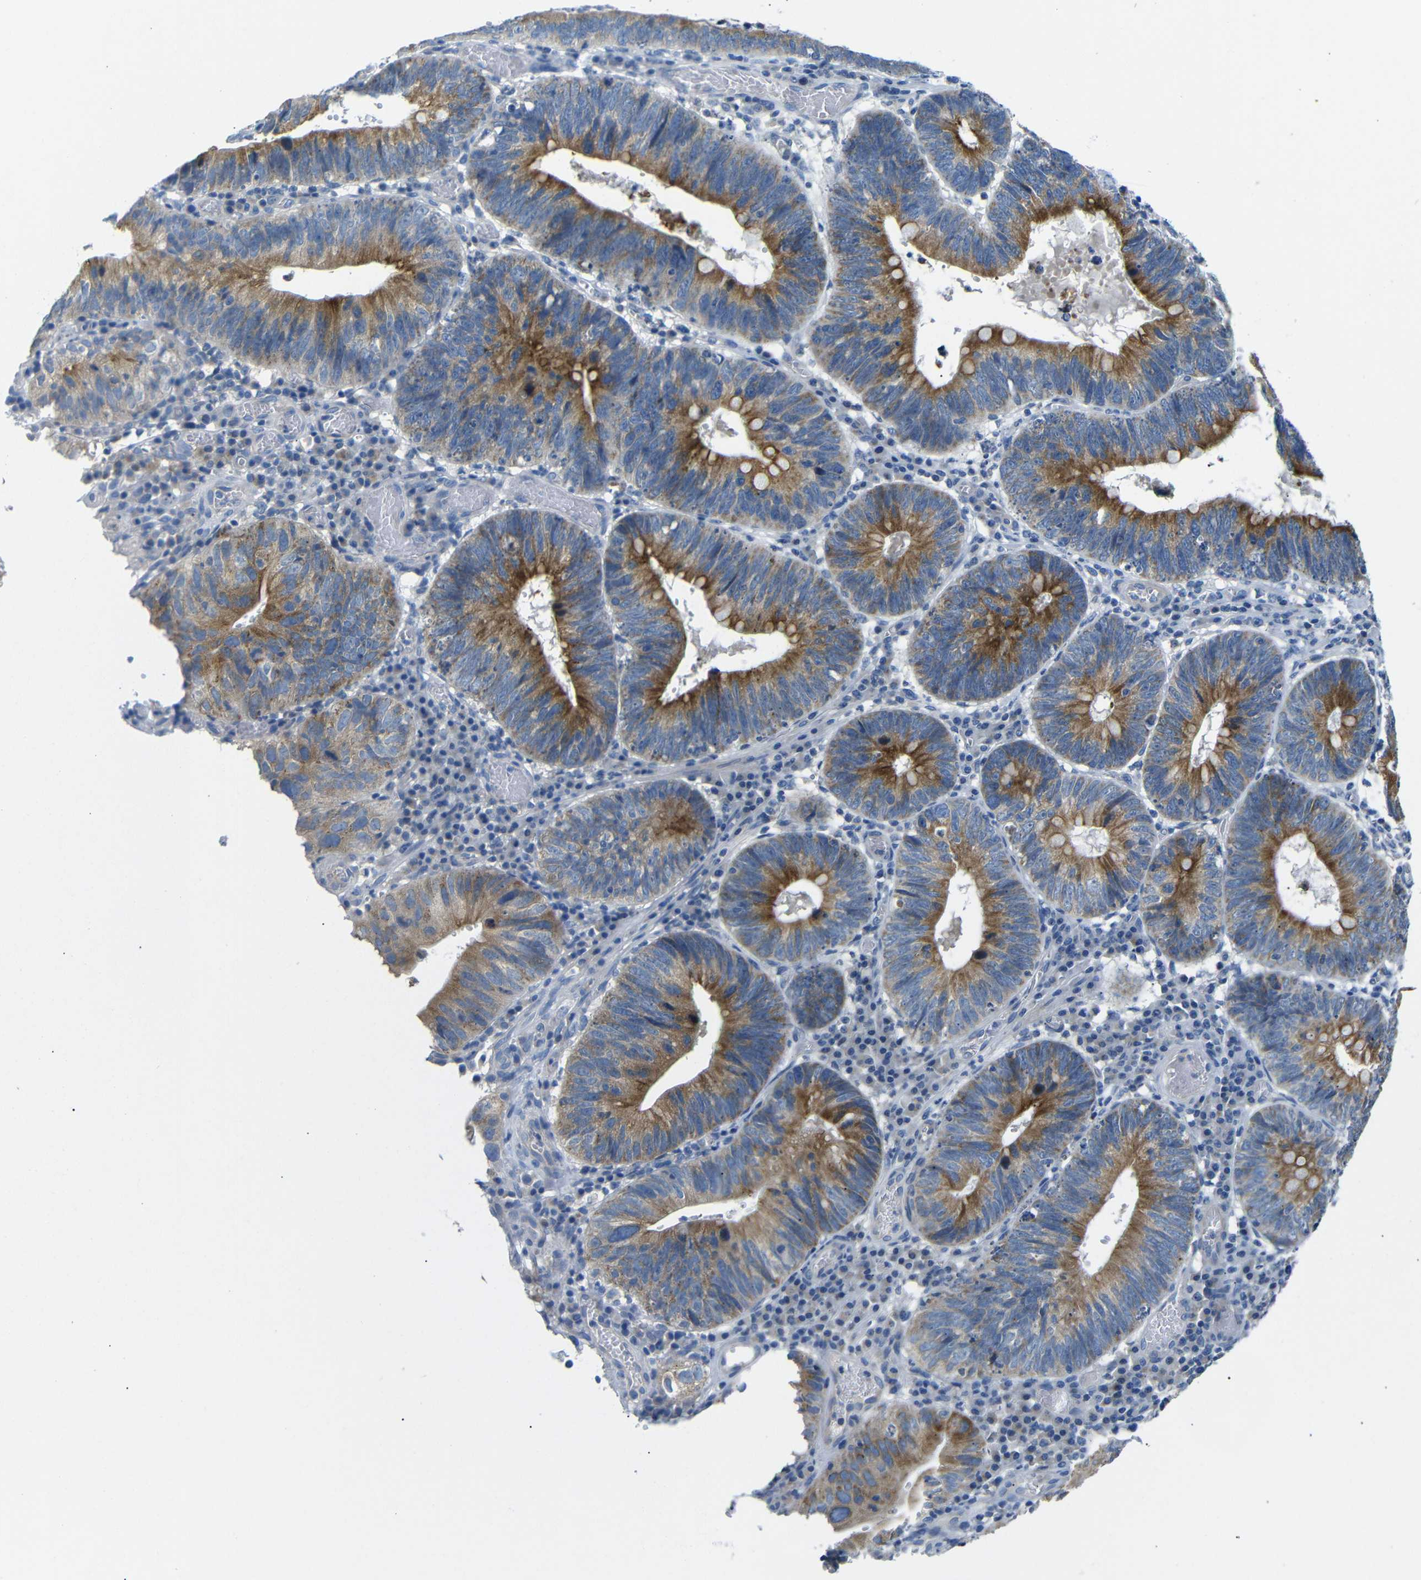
{"staining": {"intensity": "moderate", "quantity": ">75%", "location": "cytoplasmic/membranous"}, "tissue": "stomach cancer", "cell_type": "Tumor cells", "image_type": "cancer", "snomed": [{"axis": "morphology", "description": "Adenocarcinoma, NOS"}, {"axis": "topography", "description": "Stomach"}], "caption": "There is medium levels of moderate cytoplasmic/membranous expression in tumor cells of stomach adenocarcinoma, as demonstrated by immunohistochemical staining (brown color).", "gene": "DCP1A", "patient": {"sex": "male", "age": 59}}